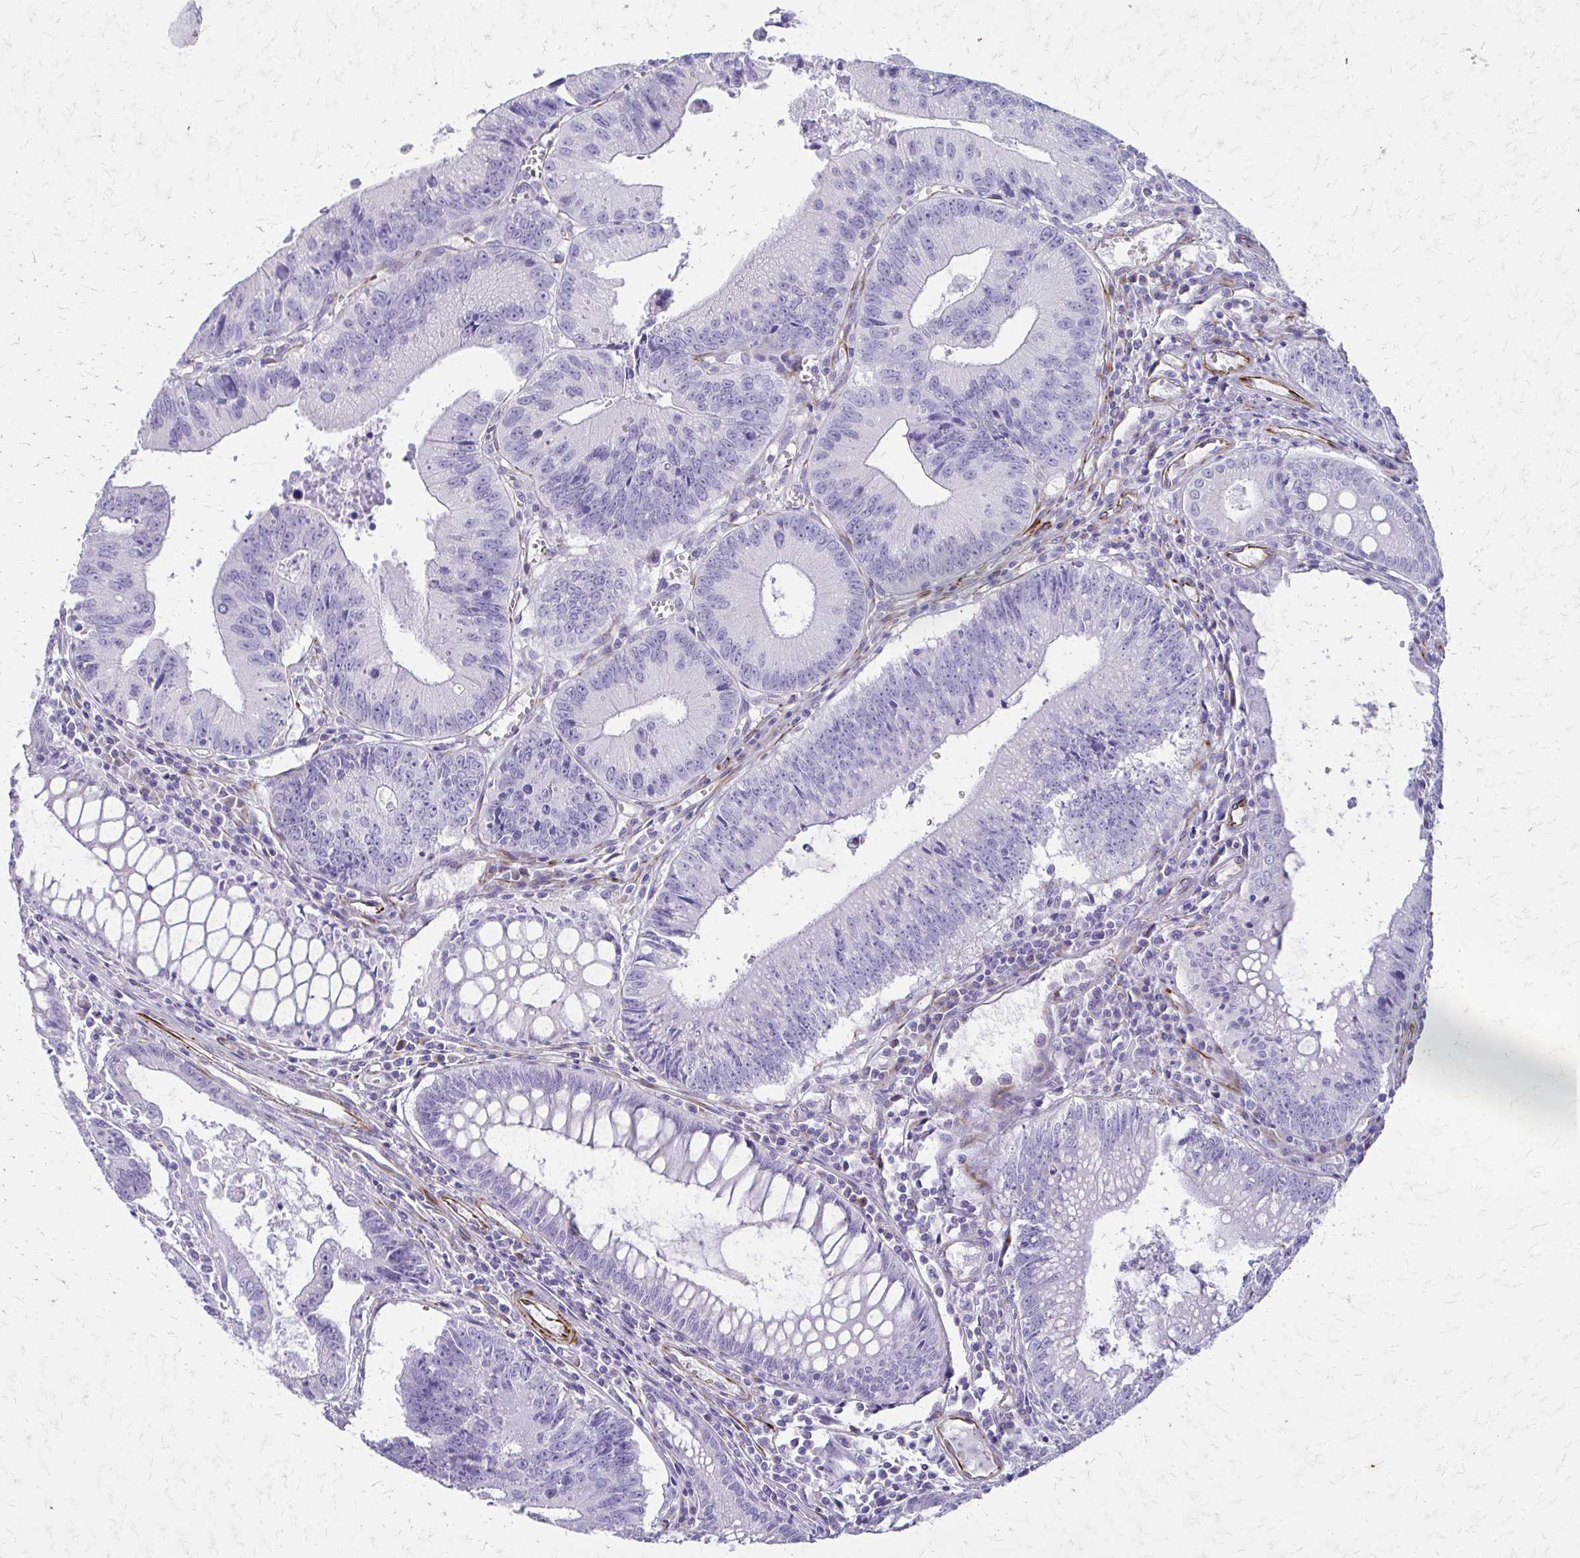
{"staining": {"intensity": "negative", "quantity": "none", "location": "none"}, "tissue": "colorectal cancer", "cell_type": "Tumor cells", "image_type": "cancer", "snomed": [{"axis": "morphology", "description": "Adenocarcinoma, NOS"}, {"axis": "topography", "description": "Rectum"}], "caption": "IHC of colorectal cancer displays no positivity in tumor cells.", "gene": "TRIM6", "patient": {"sex": "female", "age": 81}}